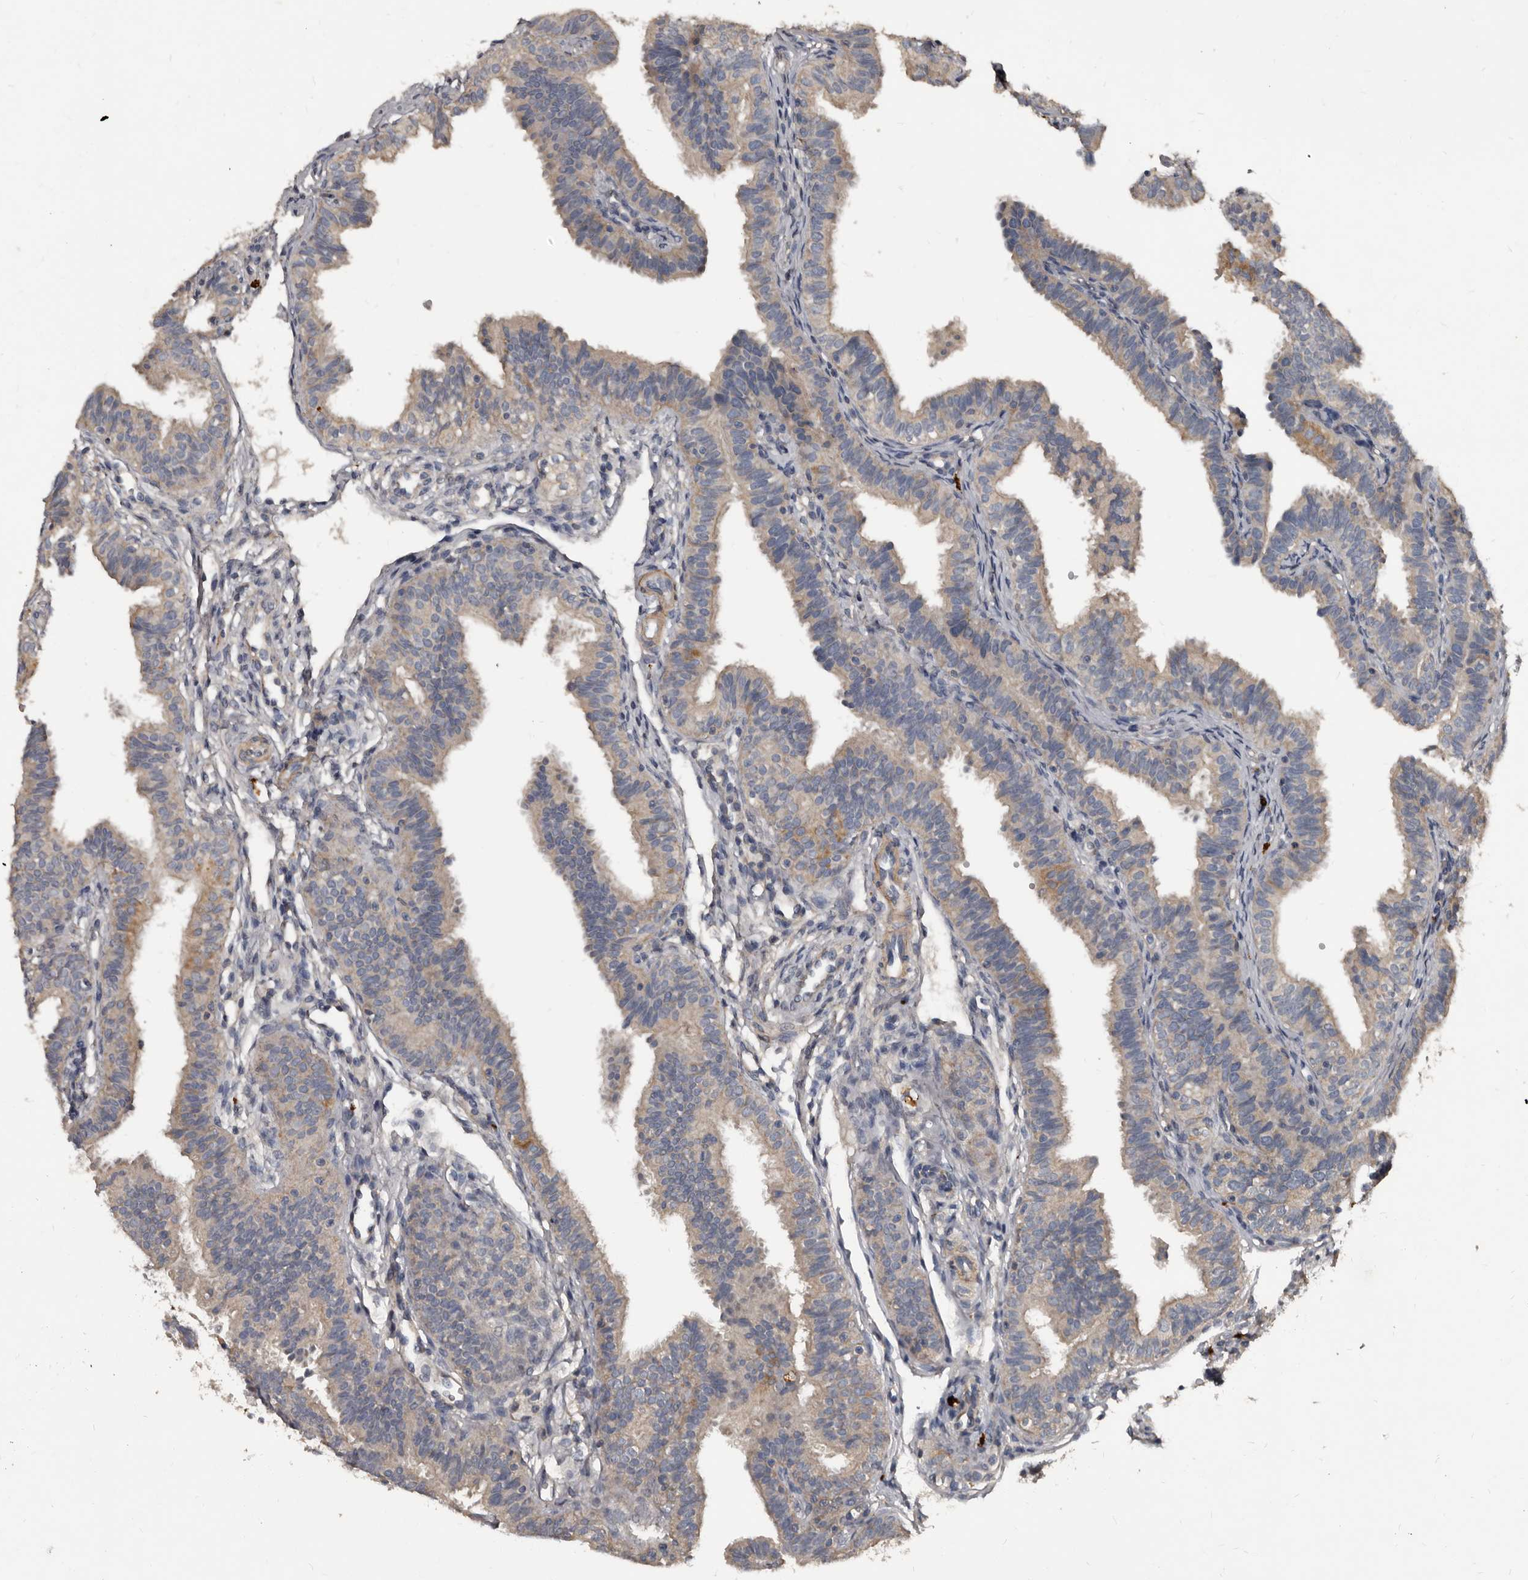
{"staining": {"intensity": "weak", "quantity": "25%-75%", "location": "cytoplasmic/membranous"}, "tissue": "fallopian tube", "cell_type": "Glandular cells", "image_type": "normal", "snomed": [{"axis": "morphology", "description": "Normal tissue, NOS"}, {"axis": "topography", "description": "Fallopian tube"}], "caption": "Immunohistochemical staining of benign human fallopian tube shows low levels of weak cytoplasmic/membranous expression in approximately 25%-75% of glandular cells.", "gene": "GREB1", "patient": {"sex": "female", "age": 35}}